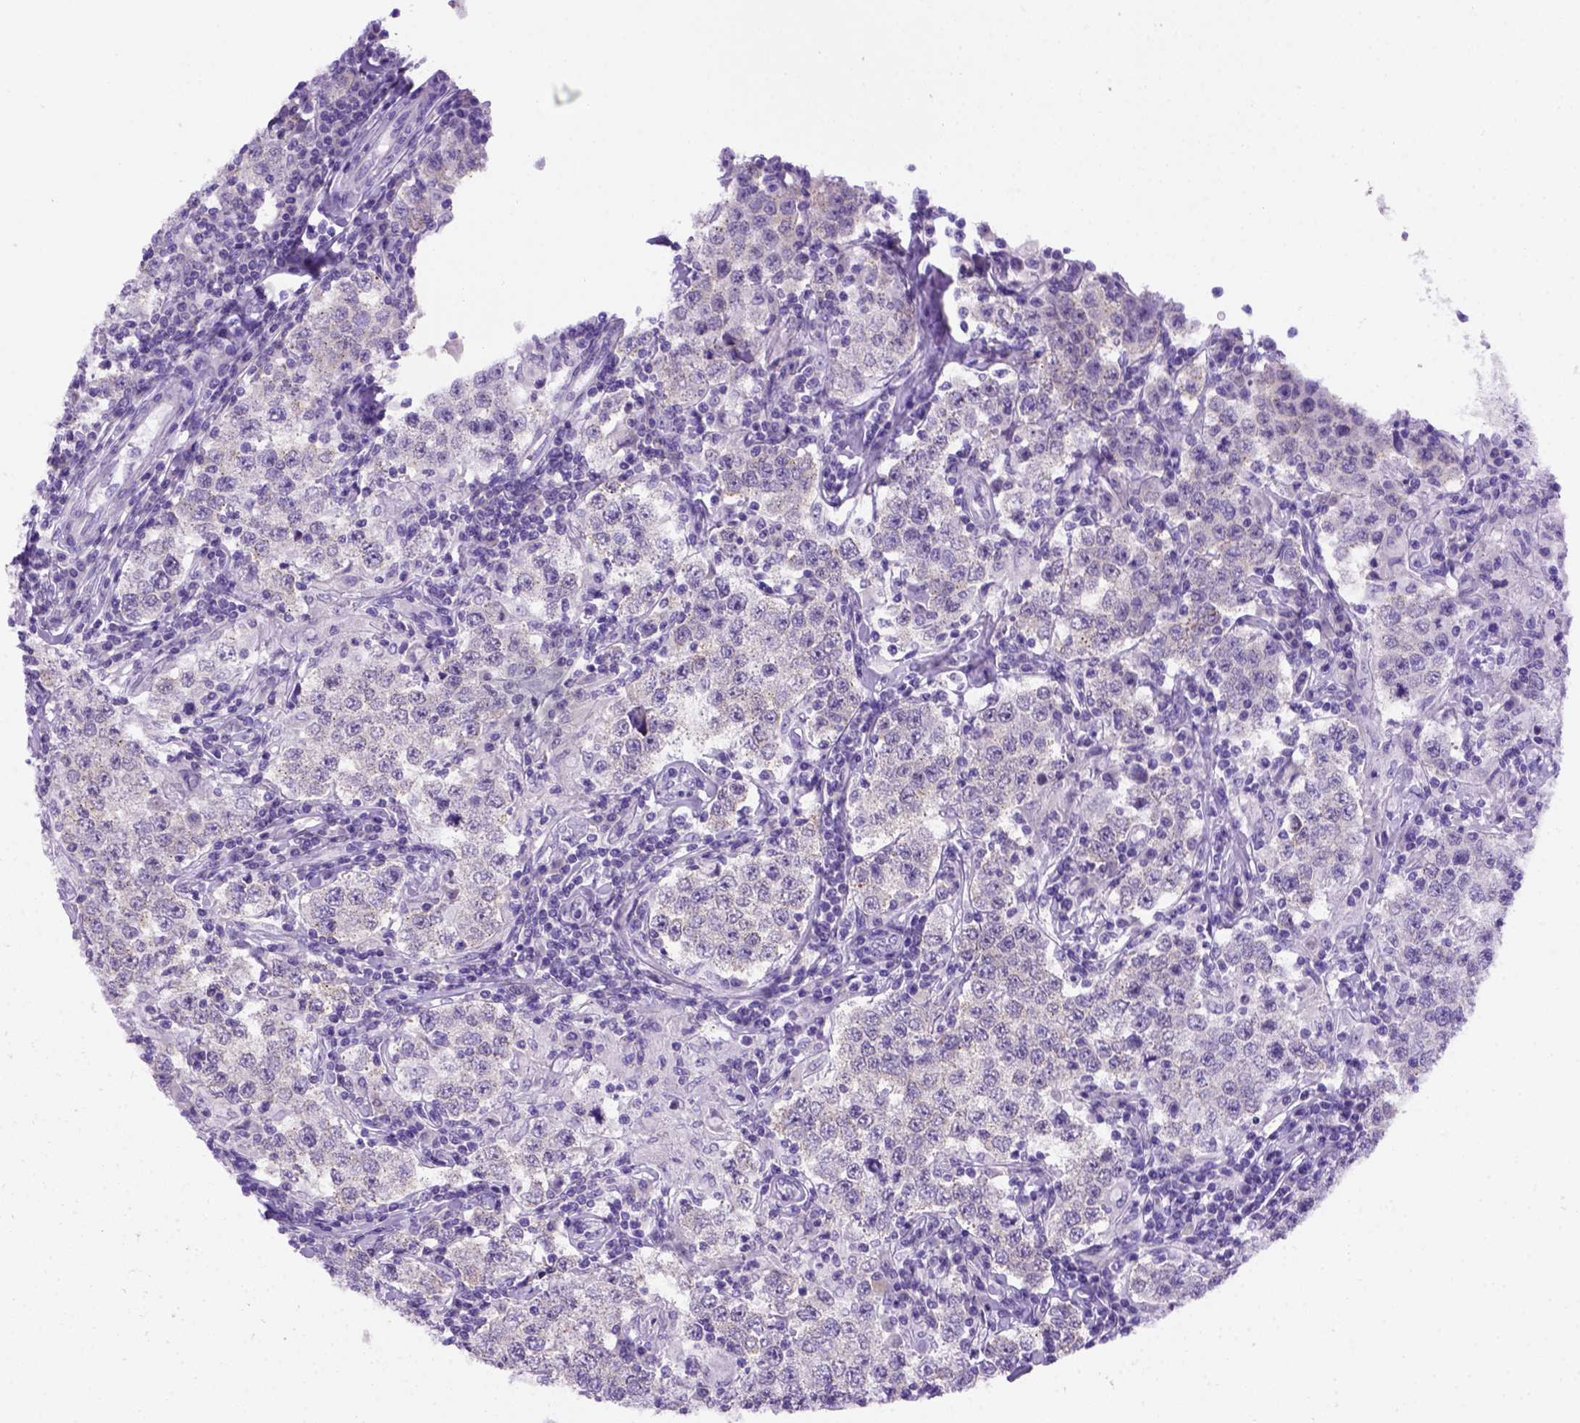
{"staining": {"intensity": "negative", "quantity": "none", "location": "none"}, "tissue": "testis cancer", "cell_type": "Tumor cells", "image_type": "cancer", "snomed": [{"axis": "morphology", "description": "Seminoma, NOS"}, {"axis": "morphology", "description": "Carcinoma, Embryonal, NOS"}, {"axis": "topography", "description": "Testis"}], "caption": "High power microscopy photomicrograph of an IHC histopathology image of testis cancer, revealing no significant positivity in tumor cells.", "gene": "FOXI1", "patient": {"sex": "male", "age": 41}}